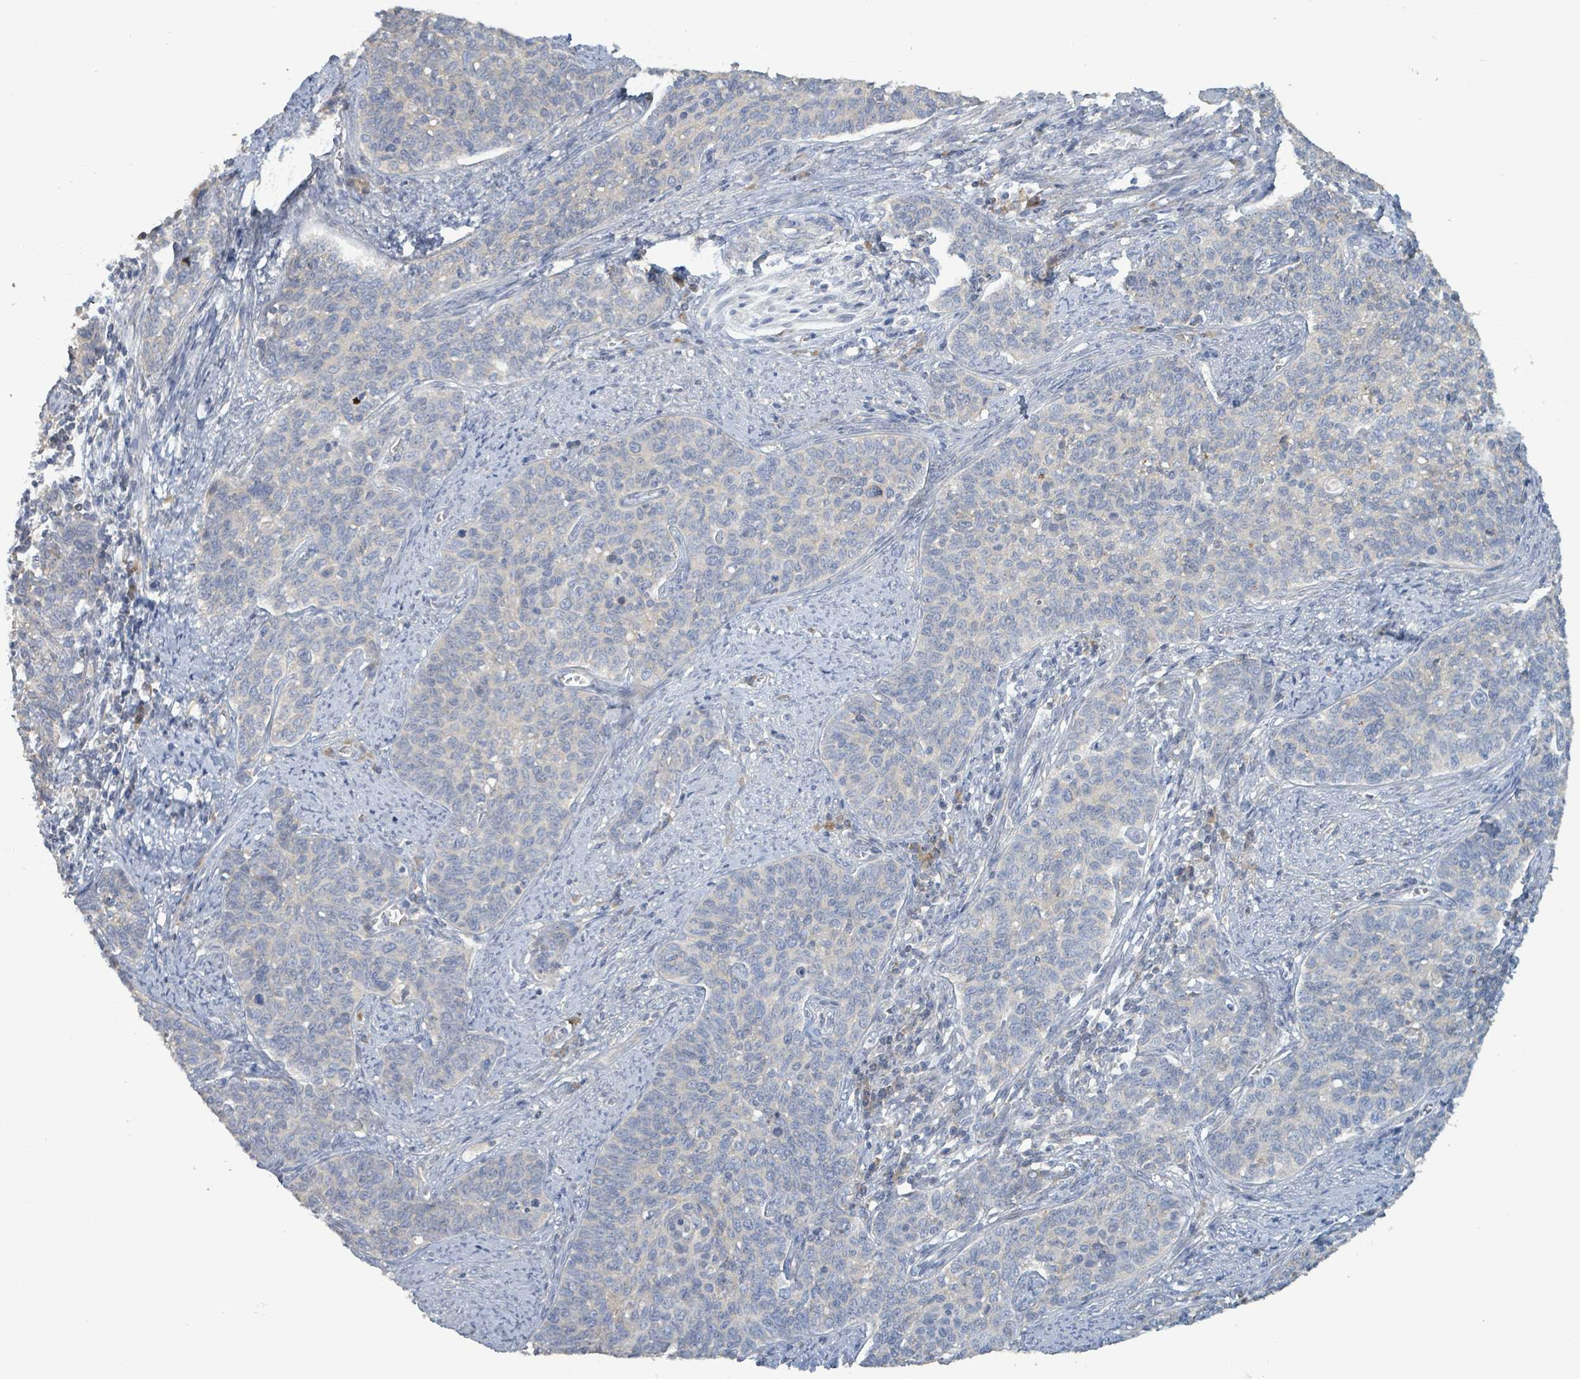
{"staining": {"intensity": "weak", "quantity": "<25%", "location": "cytoplasmic/membranous"}, "tissue": "cervical cancer", "cell_type": "Tumor cells", "image_type": "cancer", "snomed": [{"axis": "morphology", "description": "Squamous cell carcinoma, NOS"}, {"axis": "topography", "description": "Cervix"}], "caption": "The immunohistochemistry micrograph has no significant expression in tumor cells of cervical cancer (squamous cell carcinoma) tissue.", "gene": "RPL32", "patient": {"sex": "female", "age": 39}}